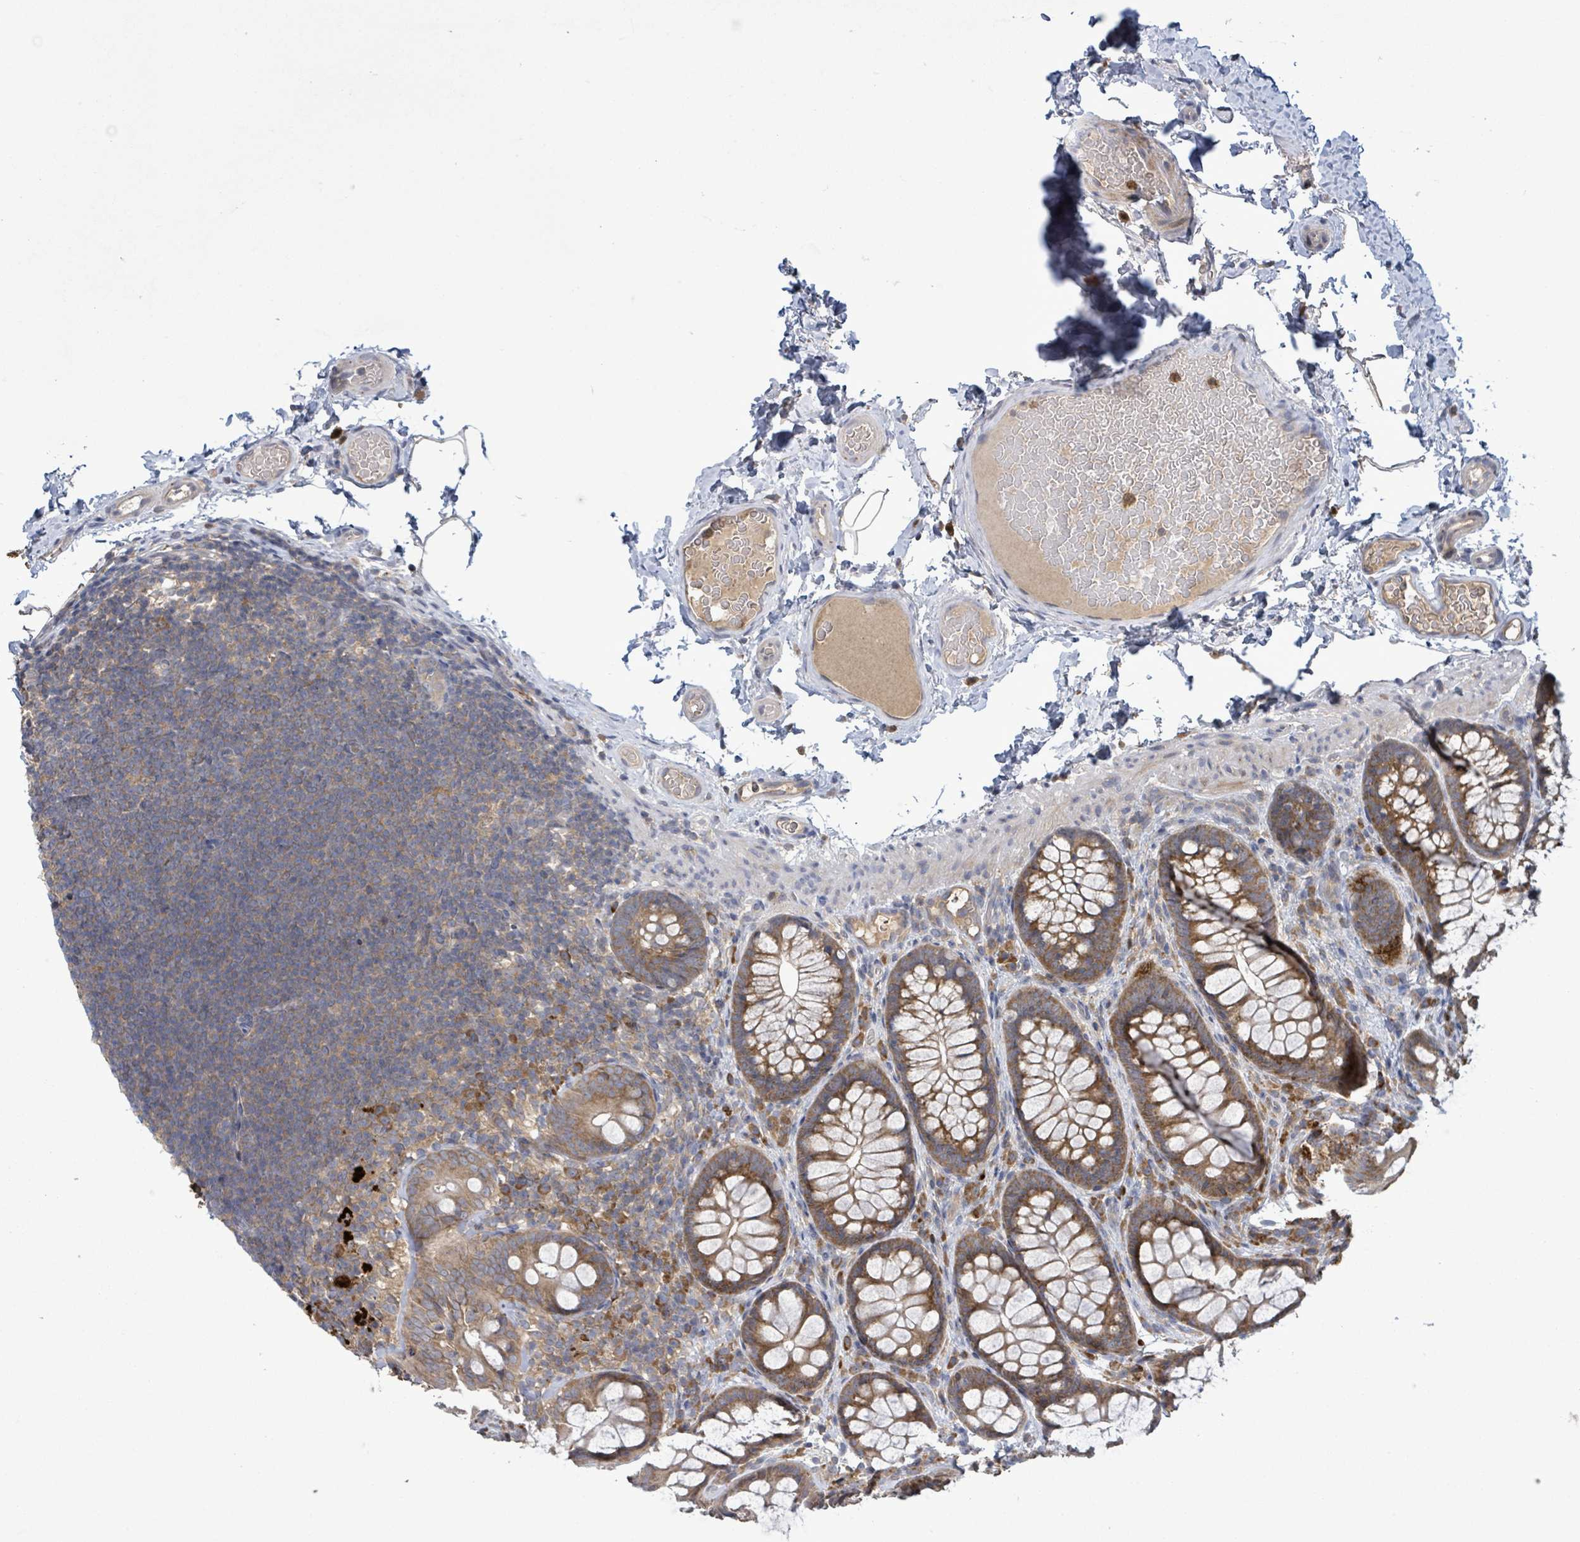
{"staining": {"intensity": "weak", "quantity": "25%-75%", "location": "cytoplasmic/membranous"}, "tissue": "colon", "cell_type": "Endothelial cells", "image_type": "normal", "snomed": [{"axis": "morphology", "description": "Normal tissue, NOS"}, {"axis": "topography", "description": "Colon"}], "caption": "The histopathology image shows immunohistochemical staining of benign colon. There is weak cytoplasmic/membranous staining is appreciated in approximately 25%-75% of endothelial cells.", "gene": "SERPINE3", "patient": {"sex": "male", "age": 46}}